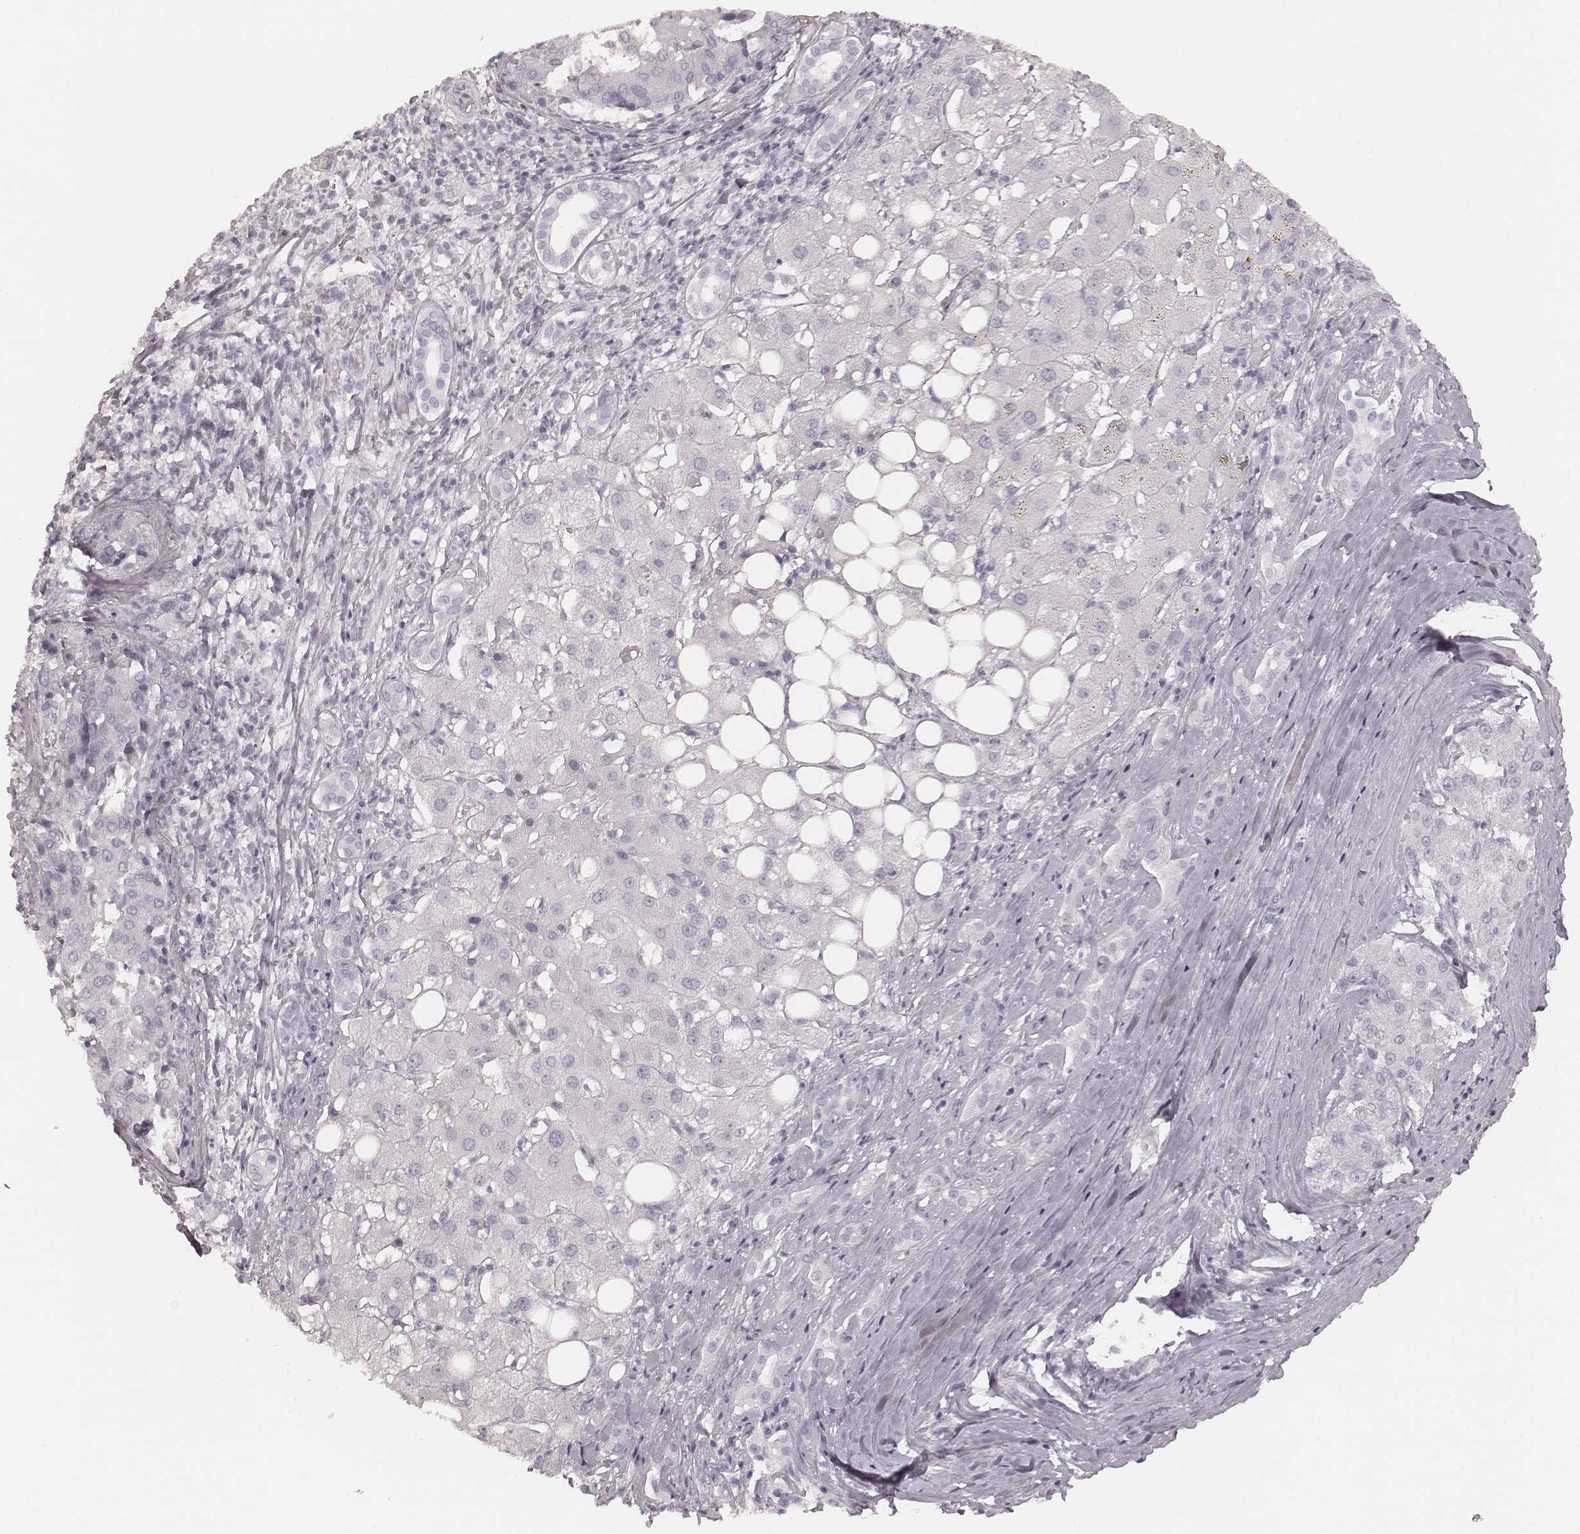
{"staining": {"intensity": "negative", "quantity": "none", "location": "none"}, "tissue": "liver cancer", "cell_type": "Tumor cells", "image_type": "cancer", "snomed": [{"axis": "morphology", "description": "Carcinoma, Hepatocellular, NOS"}, {"axis": "topography", "description": "Liver"}], "caption": "Immunohistochemistry (IHC) micrograph of neoplastic tissue: human liver hepatocellular carcinoma stained with DAB (3,3'-diaminobenzidine) reveals no significant protein positivity in tumor cells. (DAB (3,3'-diaminobenzidine) immunohistochemistry, high magnification).", "gene": "KRT72", "patient": {"sex": "male", "age": 65}}